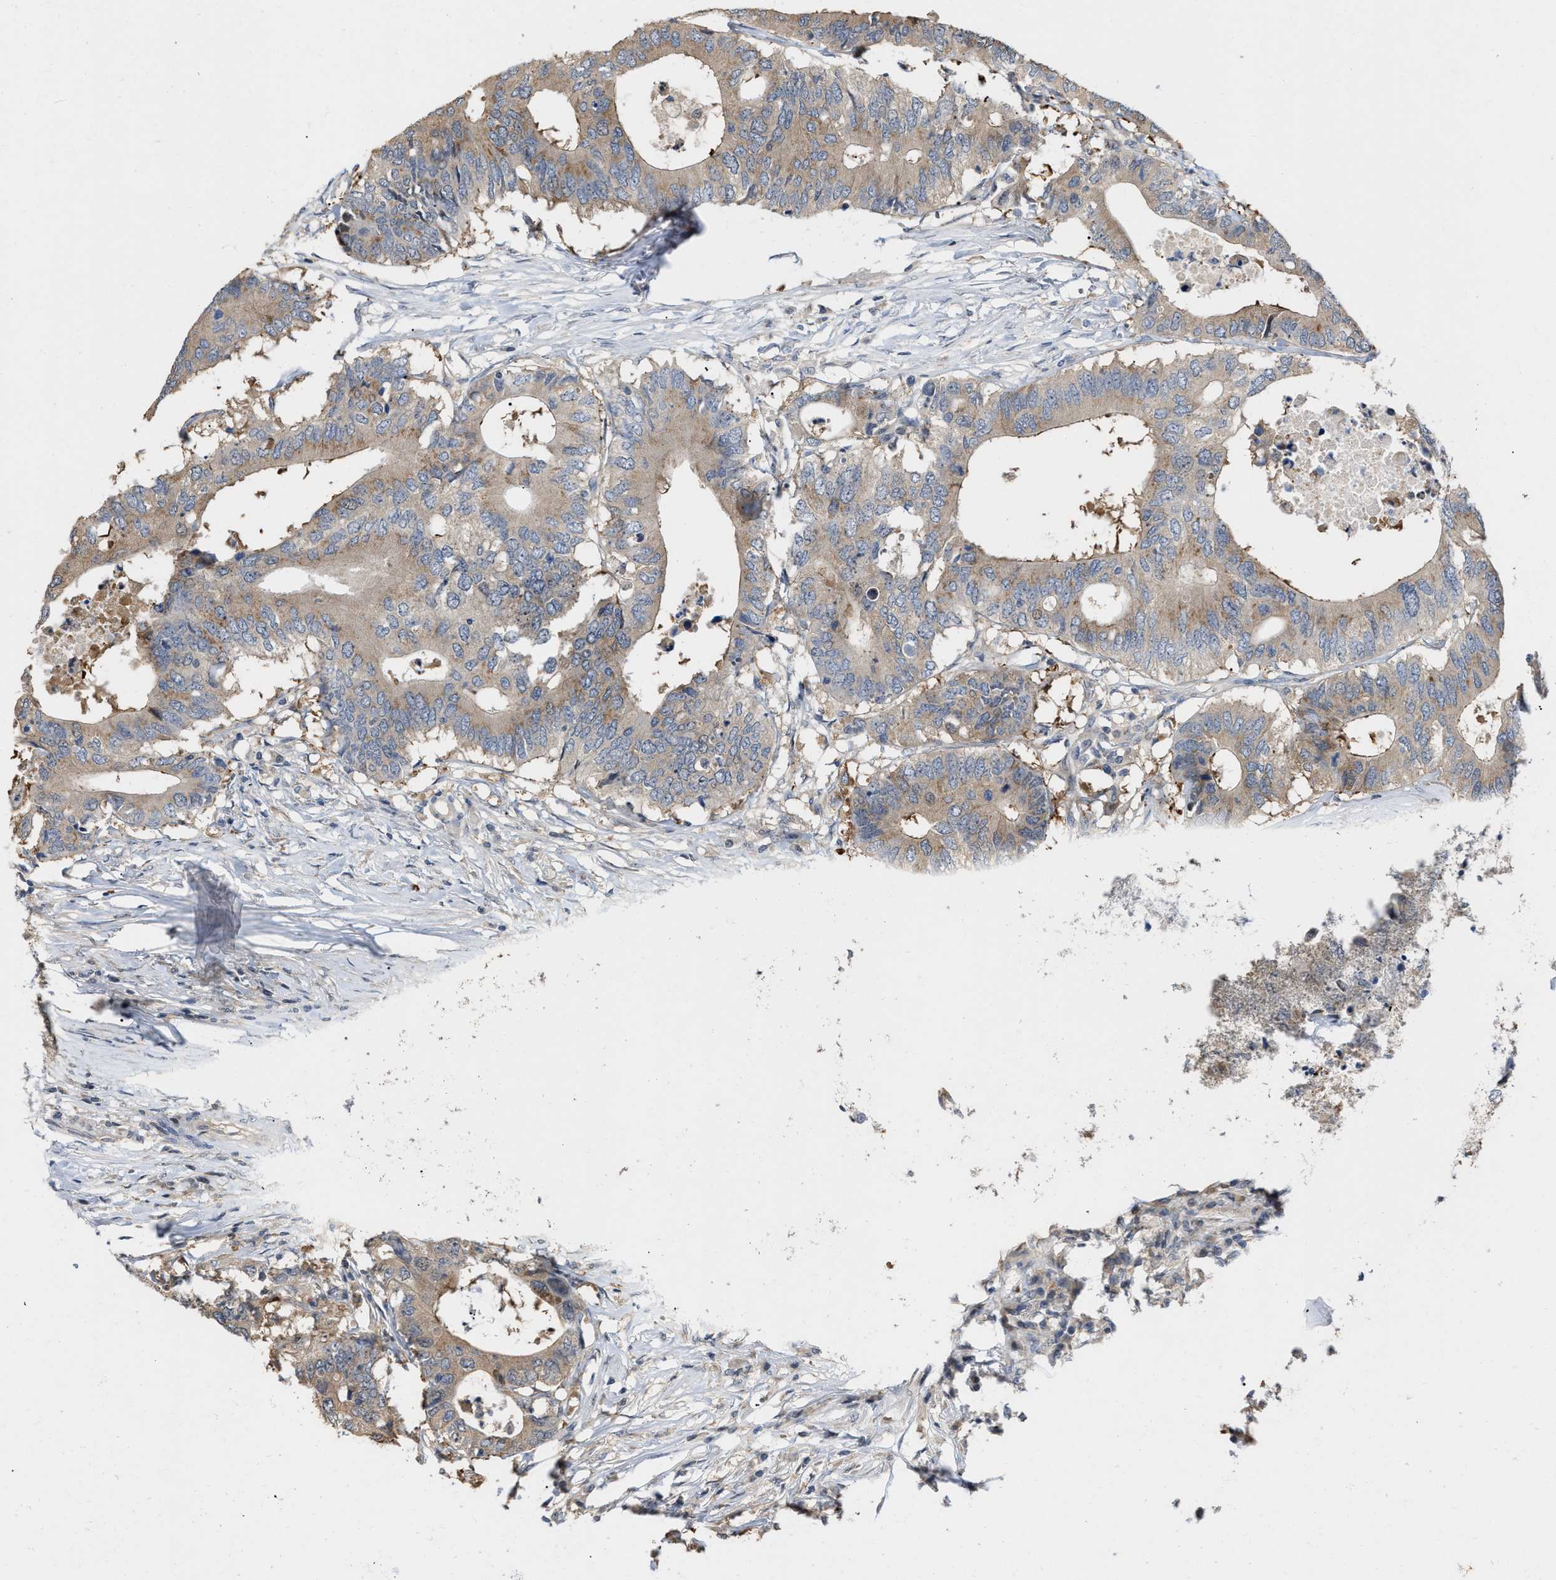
{"staining": {"intensity": "weak", "quantity": ">75%", "location": "cytoplasmic/membranous"}, "tissue": "colorectal cancer", "cell_type": "Tumor cells", "image_type": "cancer", "snomed": [{"axis": "morphology", "description": "Adenocarcinoma, NOS"}, {"axis": "topography", "description": "Colon"}], "caption": "A high-resolution photomicrograph shows IHC staining of colorectal cancer (adenocarcinoma), which shows weak cytoplasmic/membranous expression in about >75% of tumor cells. (DAB (3,3'-diaminobenzidine) IHC, brown staining for protein, blue staining for nuclei).", "gene": "CSNK1A1", "patient": {"sex": "male", "age": 71}}